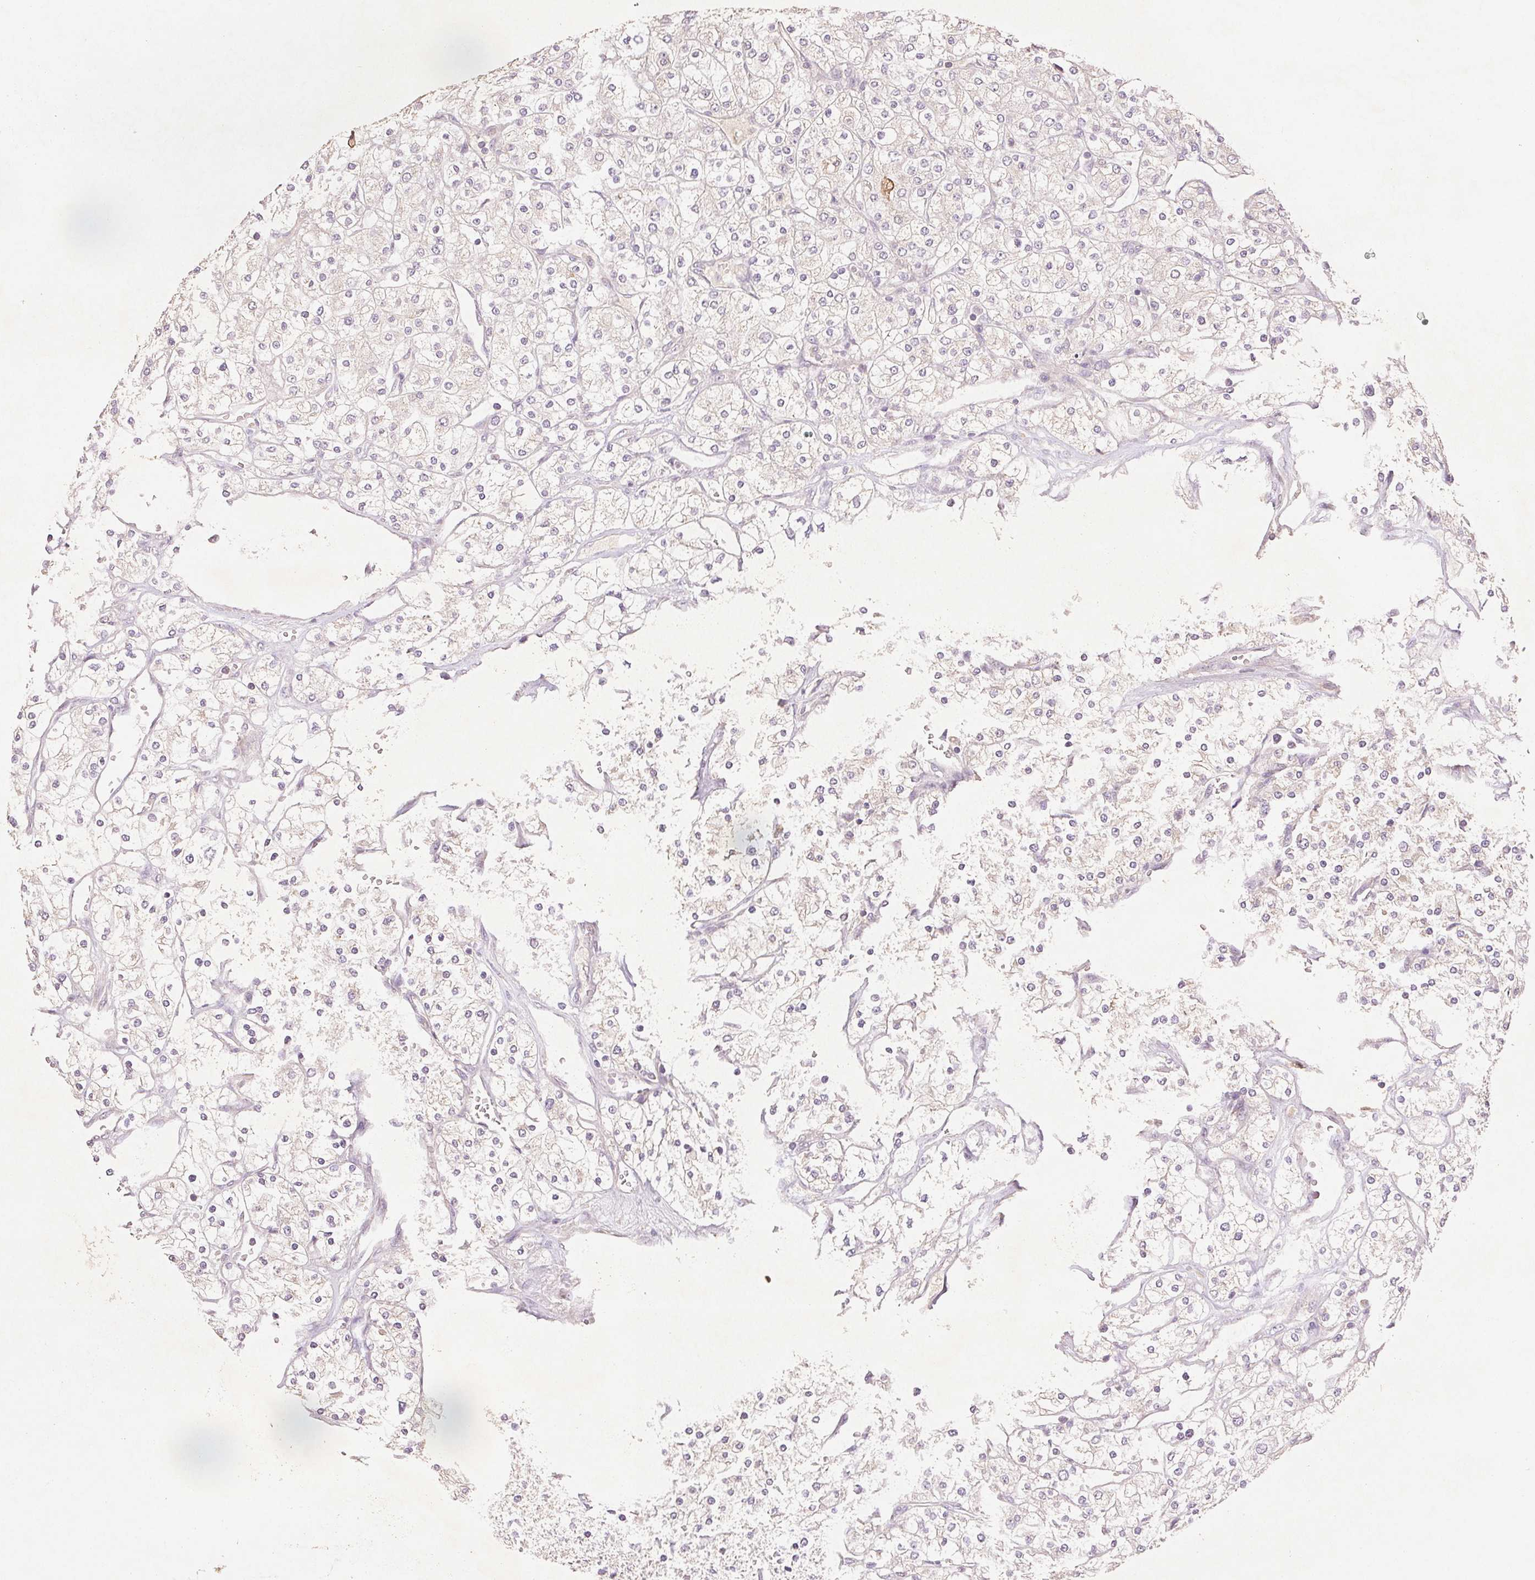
{"staining": {"intensity": "negative", "quantity": "none", "location": "none"}, "tissue": "renal cancer", "cell_type": "Tumor cells", "image_type": "cancer", "snomed": [{"axis": "morphology", "description": "Adenocarcinoma, NOS"}, {"axis": "topography", "description": "Kidney"}], "caption": "The photomicrograph exhibits no staining of tumor cells in adenocarcinoma (renal).", "gene": "YIF1B", "patient": {"sex": "male", "age": 80}}